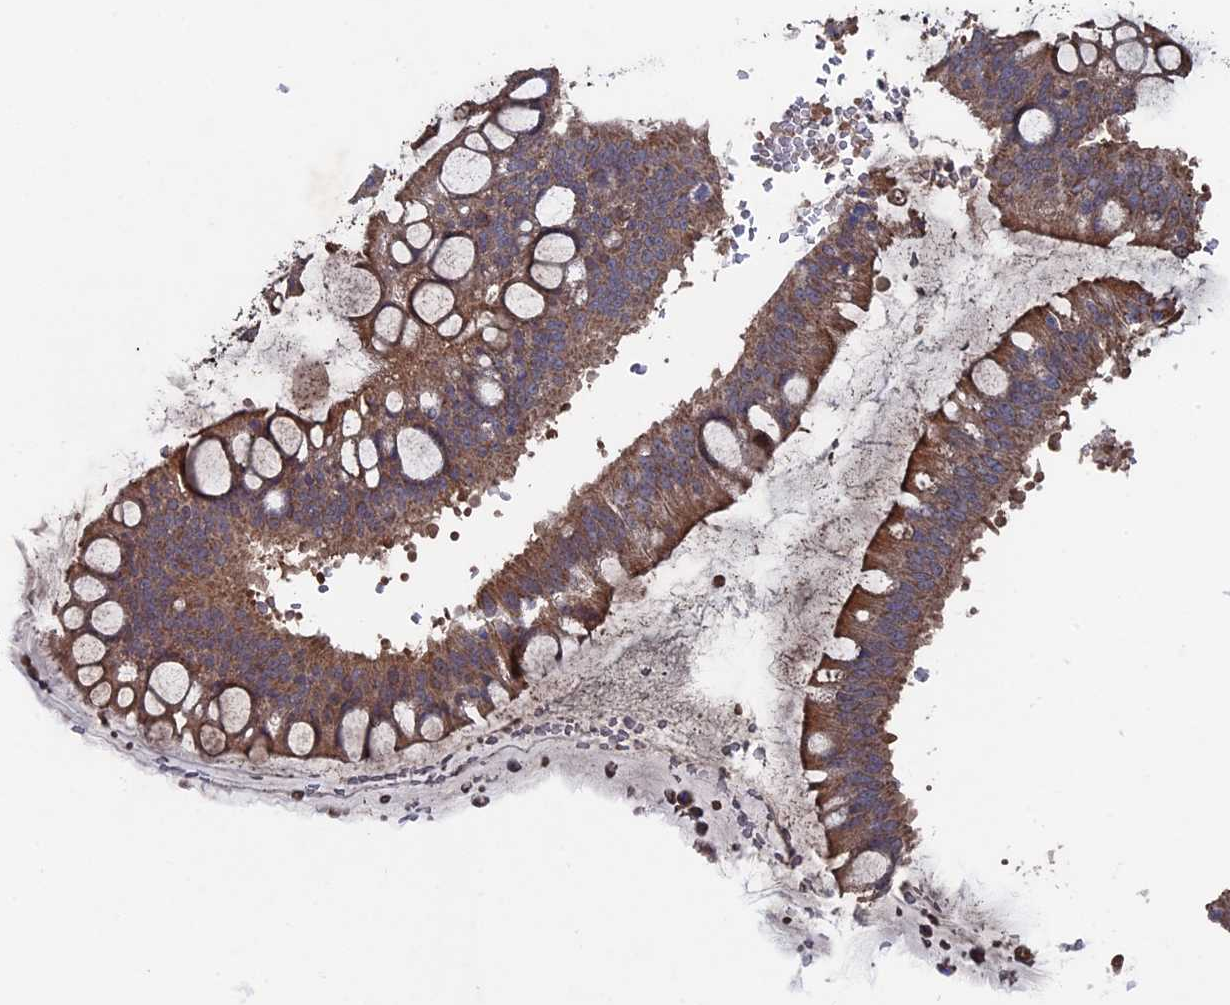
{"staining": {"intensity": "moderate", "quantity": ">75%", "location": "cytoplasmic/membranous"}, "tissue": "ovarian cancer", "cell_type": "Tumor cells", "image_type": "cancer", "snomed": [{"axis": "morphology", "description": "Cystadenocarcinoma, mucinous, NOS"}, {"axis": "topography", "description": "Ovary"}], "caption": "DAB (3,3'-diaminobenzidine) immunohistochemical staining of ovarian mucinous cystadenocarcinoma exhibits moderate cytoplasmic/membranous protein staining in approximately >75% of tumor cells. (Brightfield microscopy of DAB IHC at high magnification).", "gene": "RAB15", "patient": {"sex": "female", "age": 73}}